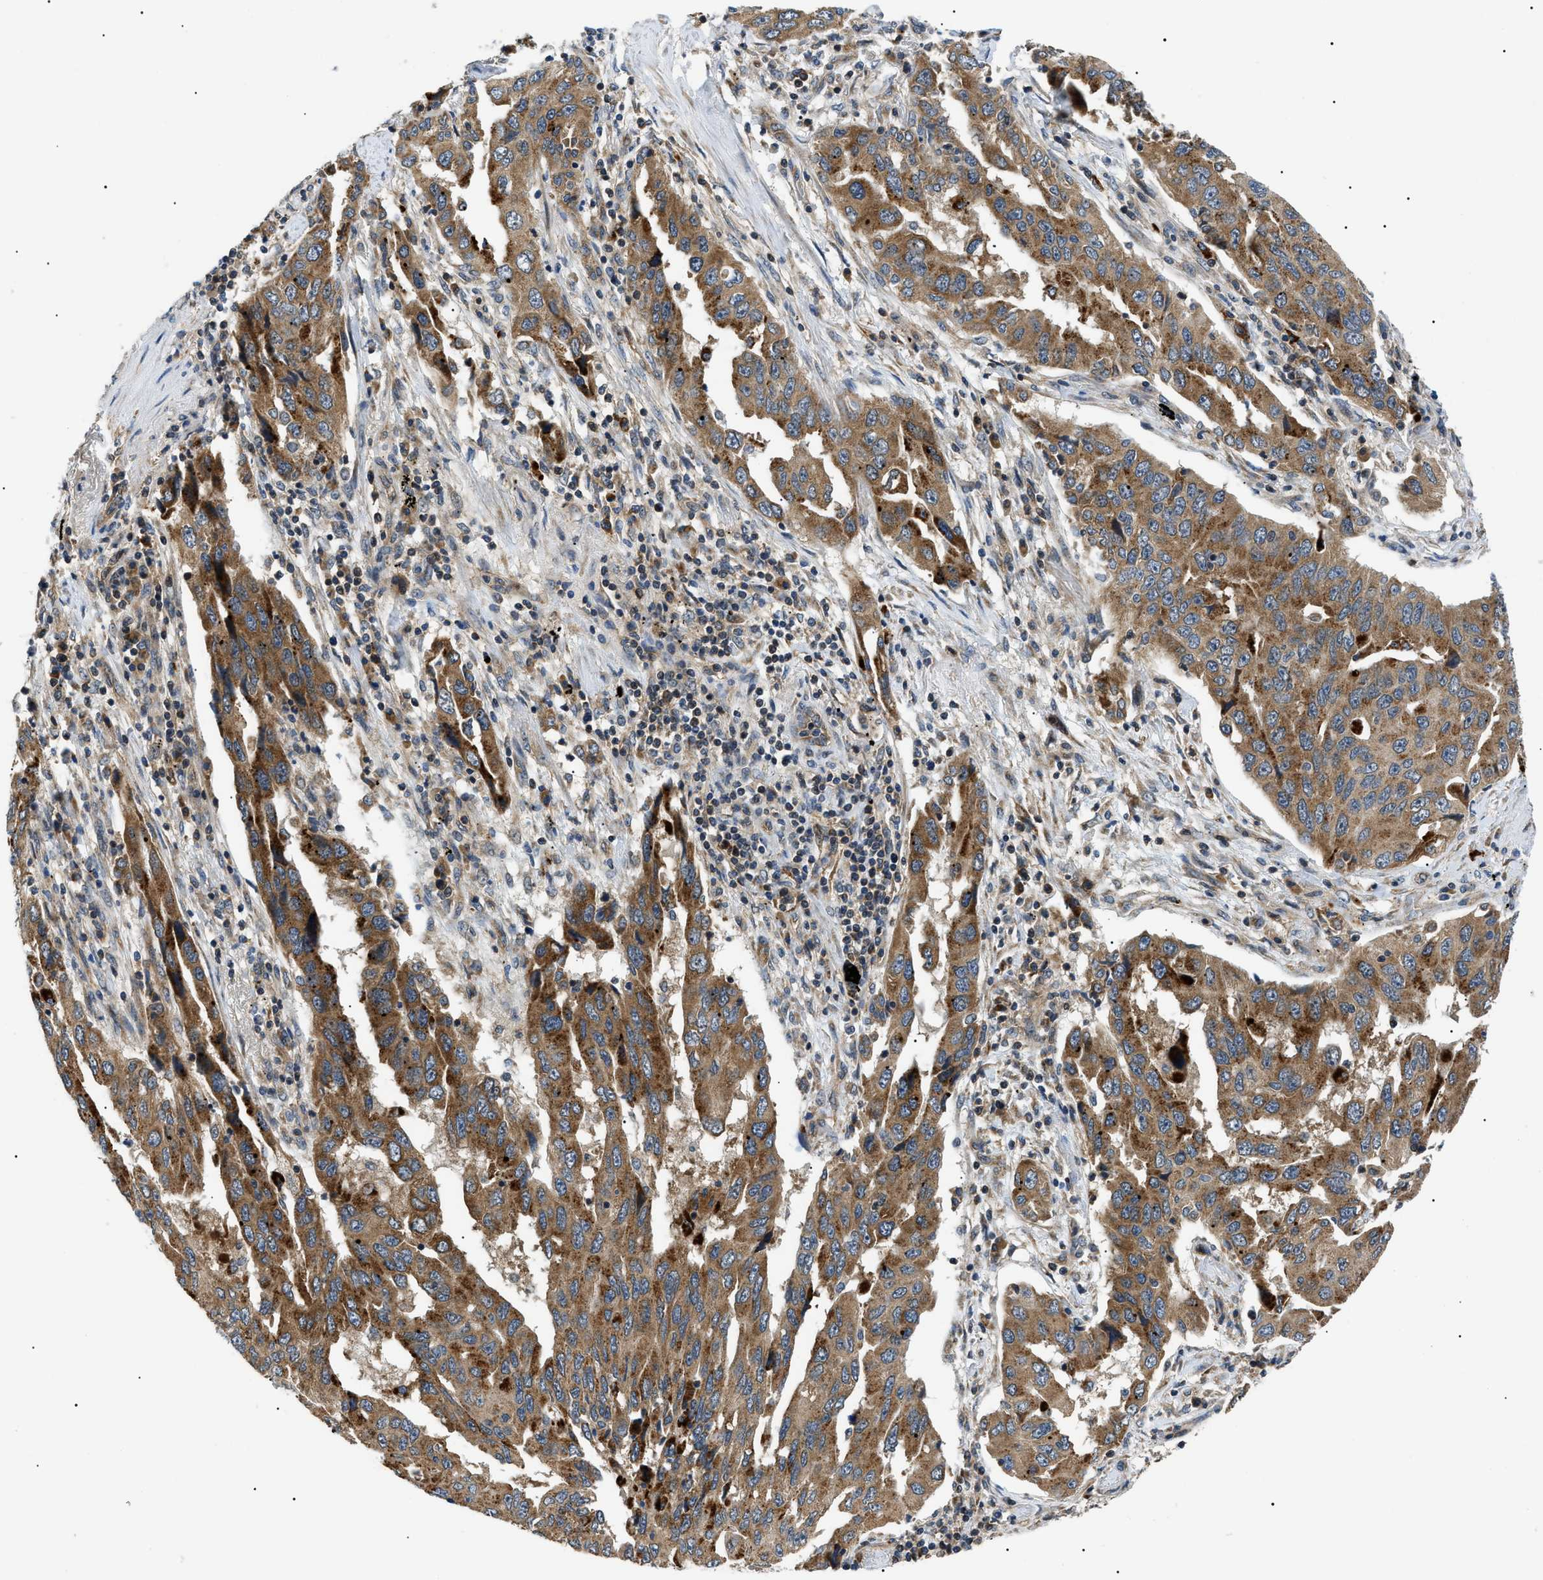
{"staining": {"intensity": "moderate", "quantity": ">75%", "location": "cytoplasmic/membranous"}, "tissue": "lung cancer", "cell_type": "Tumor cells", "image_type": "cancer", "snomed": [{"axis": "morphology", "description": "Adenocarcinoma, NOS"}, {"axis": "topography", "description": "Lung"}], "caption": "An image showing moderate cytoplasmic/membranous positivity in about >75% of tumor cells in lung cancer (adenocarcinoma), as visualized by brown immunohistochemical staining.", "gene": "SRPK1", "patient": {"sex": "female", "age": 65}}